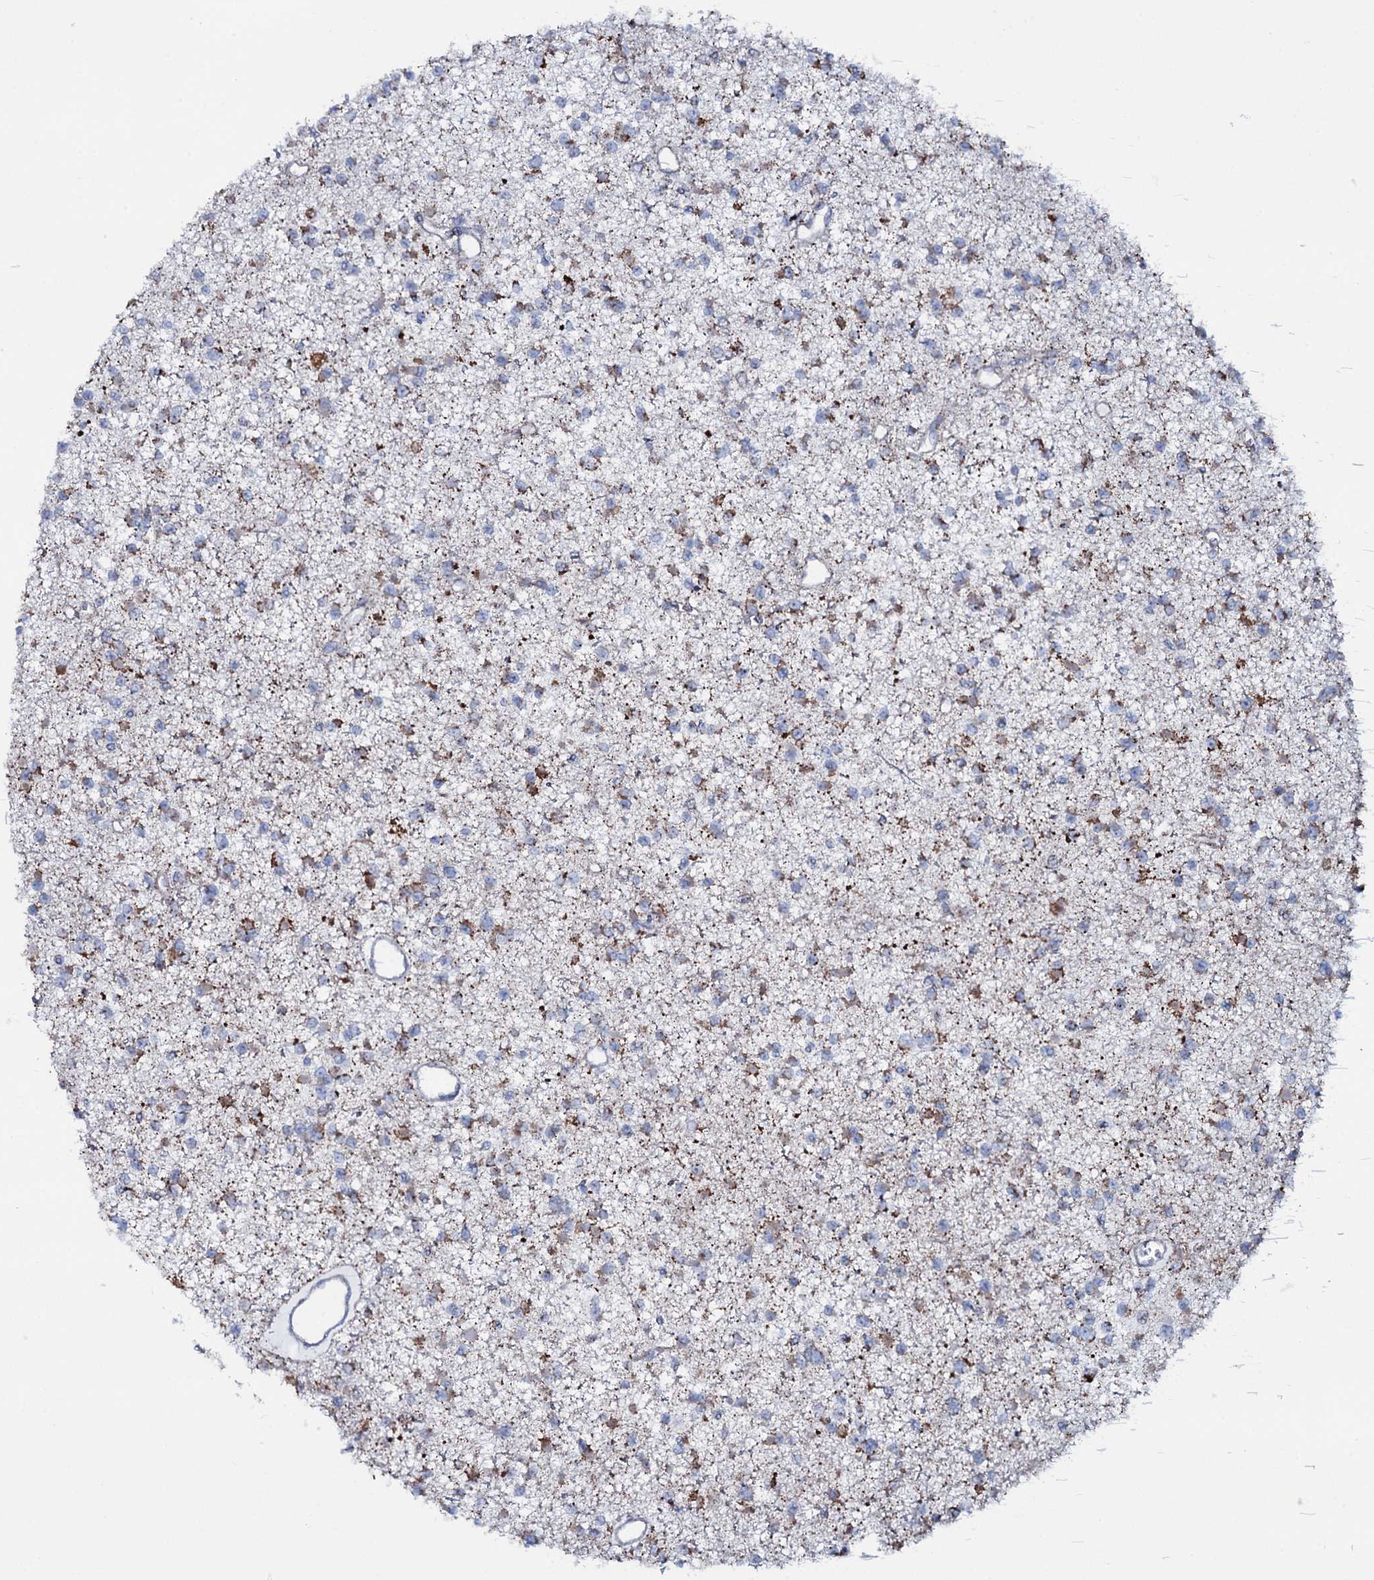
{"staining": {"intensity": "moderate", "quantity": "25%-75%", "location": "cytoplasmic/membranous"}, "tissue": "glioma", "cell_type": "Tumor cells", "image_type": "cancer", "snomed": [{"axis": "morphology", "description": "Glioma, malignant, Low grade"}, {"axis": "topography", "description": "Brain"}], "caption": "Tumor cells reveal medium levels of moderate cytoplasmic/membranous staining in approximately 25%-75% of cells in human glioma. Immunohistochemistry (ihc) stains the protein of interest in brown and the nuclei are stained blue.", "gene": "MRPS35", "patient": {"sex": "female", "age": 22}}